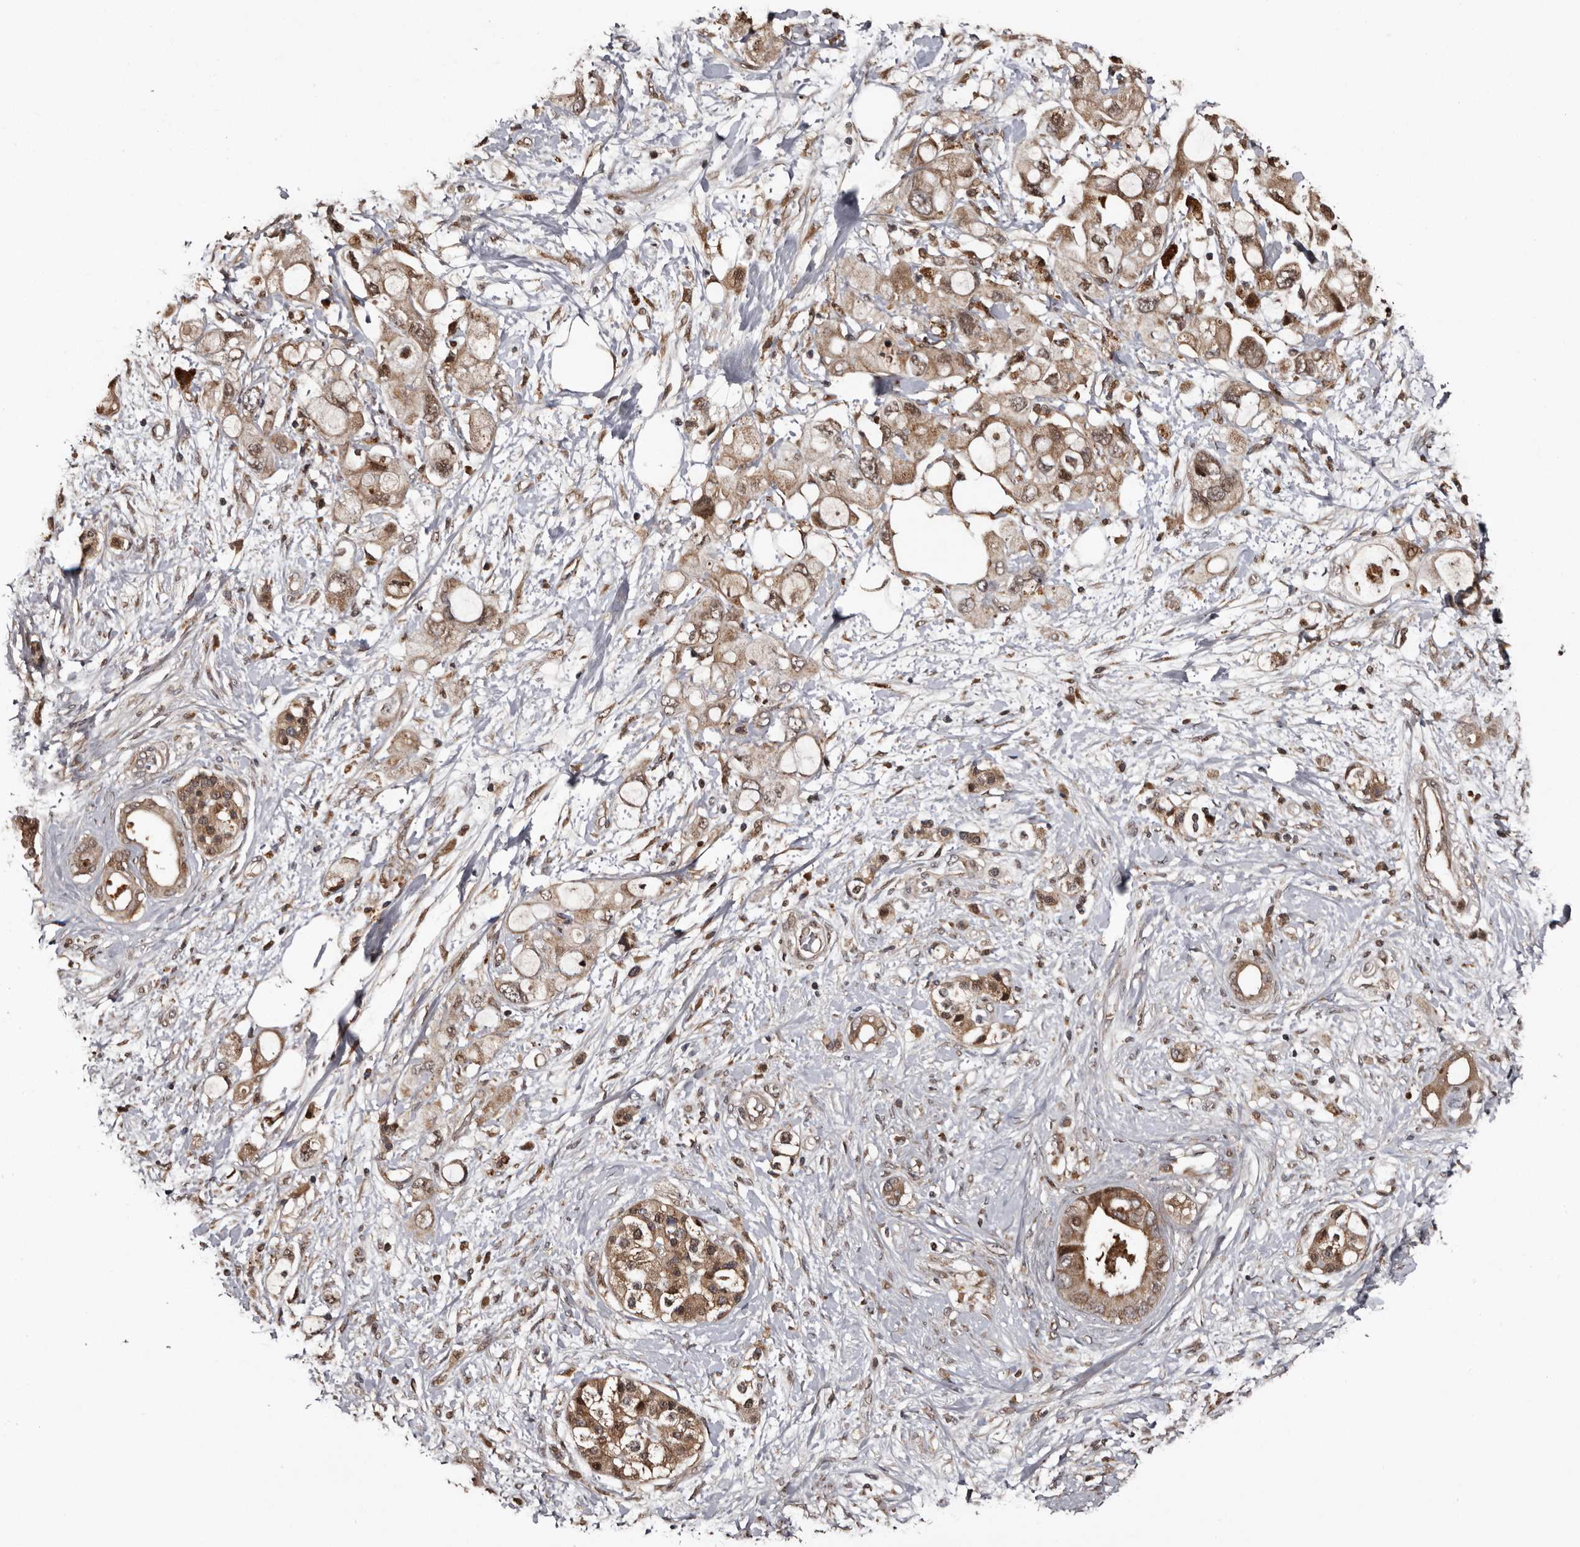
{"staining": {"intensity": "moderate", "quantity": ">75%", "location": "cytoplasmic/membranous,nuclear"}, "tissue": "pancreatic cancer", "cell_type": "Tumor cells", "image_type": "cancer", "snomed": [{"axis": "morphology", "description": "Adenocarcinoma, NOS"}, {"axis": "topography", "description": "Pancreas"}], "caption": "Pancreatic adenocarcinoma was stained to show a protein in brown. There is medium levels of moderate cytoplasmic/membranous and nuclear expression in about >75% of tumor cells. (DAB (3,3'-diaminobenzidine) IHC with brightfield microscopy, high magnification).", "gene": "SERTAD4", "patient": {"sex": "female", "age": 56}}